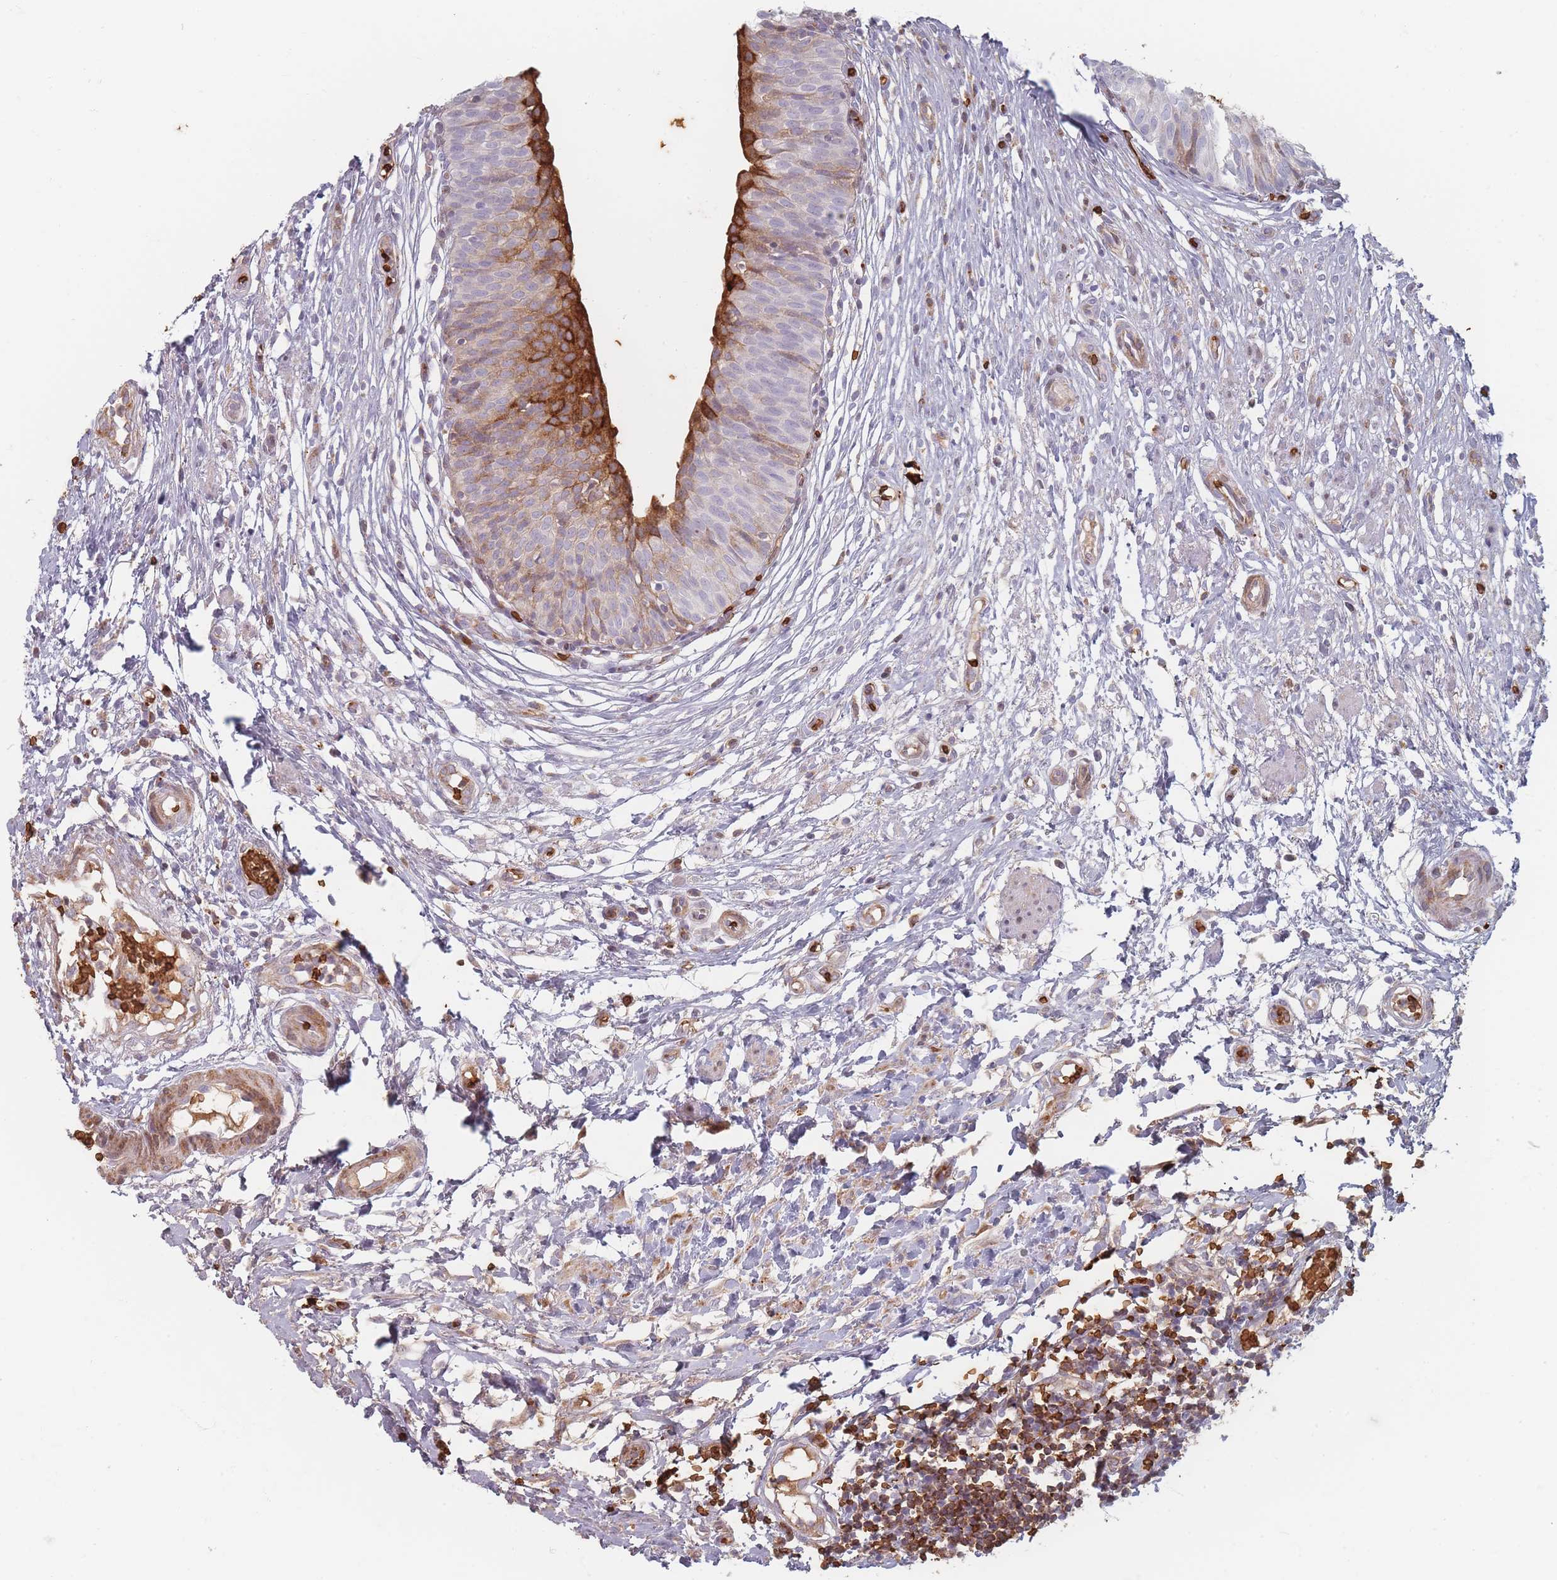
{"staining": {"intensity": "strong", "quantity": "<25%", "location": "cytoplasmic/membranous"}, "tissue": "urinary bladder", "cell_type": "Urothelial cells", "image_type": "normal", "snomed": [{"axis": "morphology", "description": "Normal tissue, NOS"}, {"axis": "topography", "description": "Urinary bladder"}], "caption": "The micrograph shows staining of unremarkable urinary bladder, revealing strong cytoplasmic/membranous protein expression (brown color) within urothelial cells.", "gene": "SLC2A6", "patient": {"sex": "male", "age": 55}}